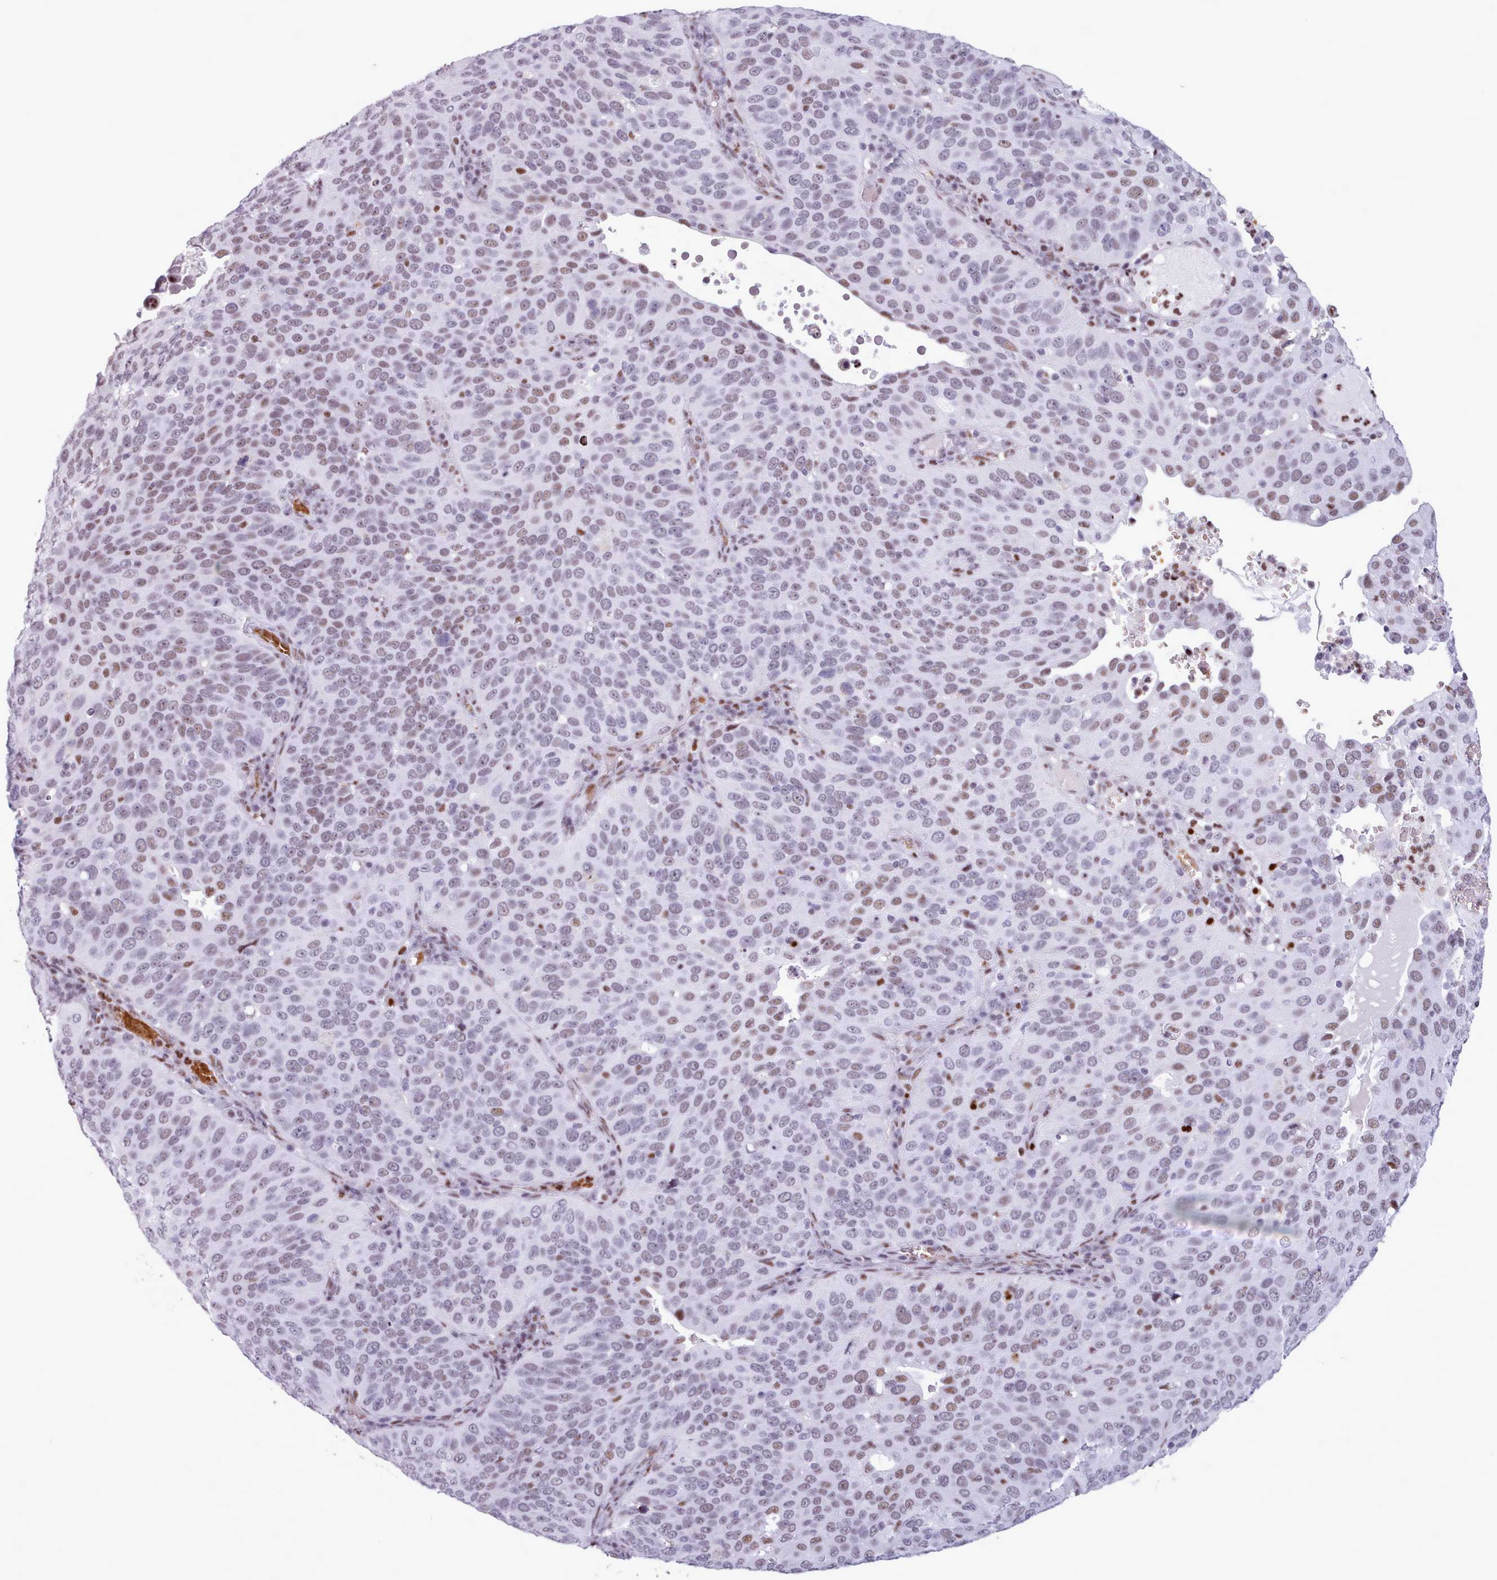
{"staining": {"intensity": "moderate", "quantity": ">75%", "location": "nuclear"}, "tissue": "cervical cancer", "cell_type": "Tumor cells", "image_type": "cancer", "snomed": [{"axis": "morphology", "description": "Squamous cell carcinoma, NOS"}, {"axis": "topography", "description": "Cervix"}], "caption": "Squamous cell carcinoma (cervical) was stained to show a protein in brown. There is medium levels of moderate nuclear expression in about >75% of tumor cells.", "gene": "SRSF4", "patient": {"sex": "female", "age": 36}}